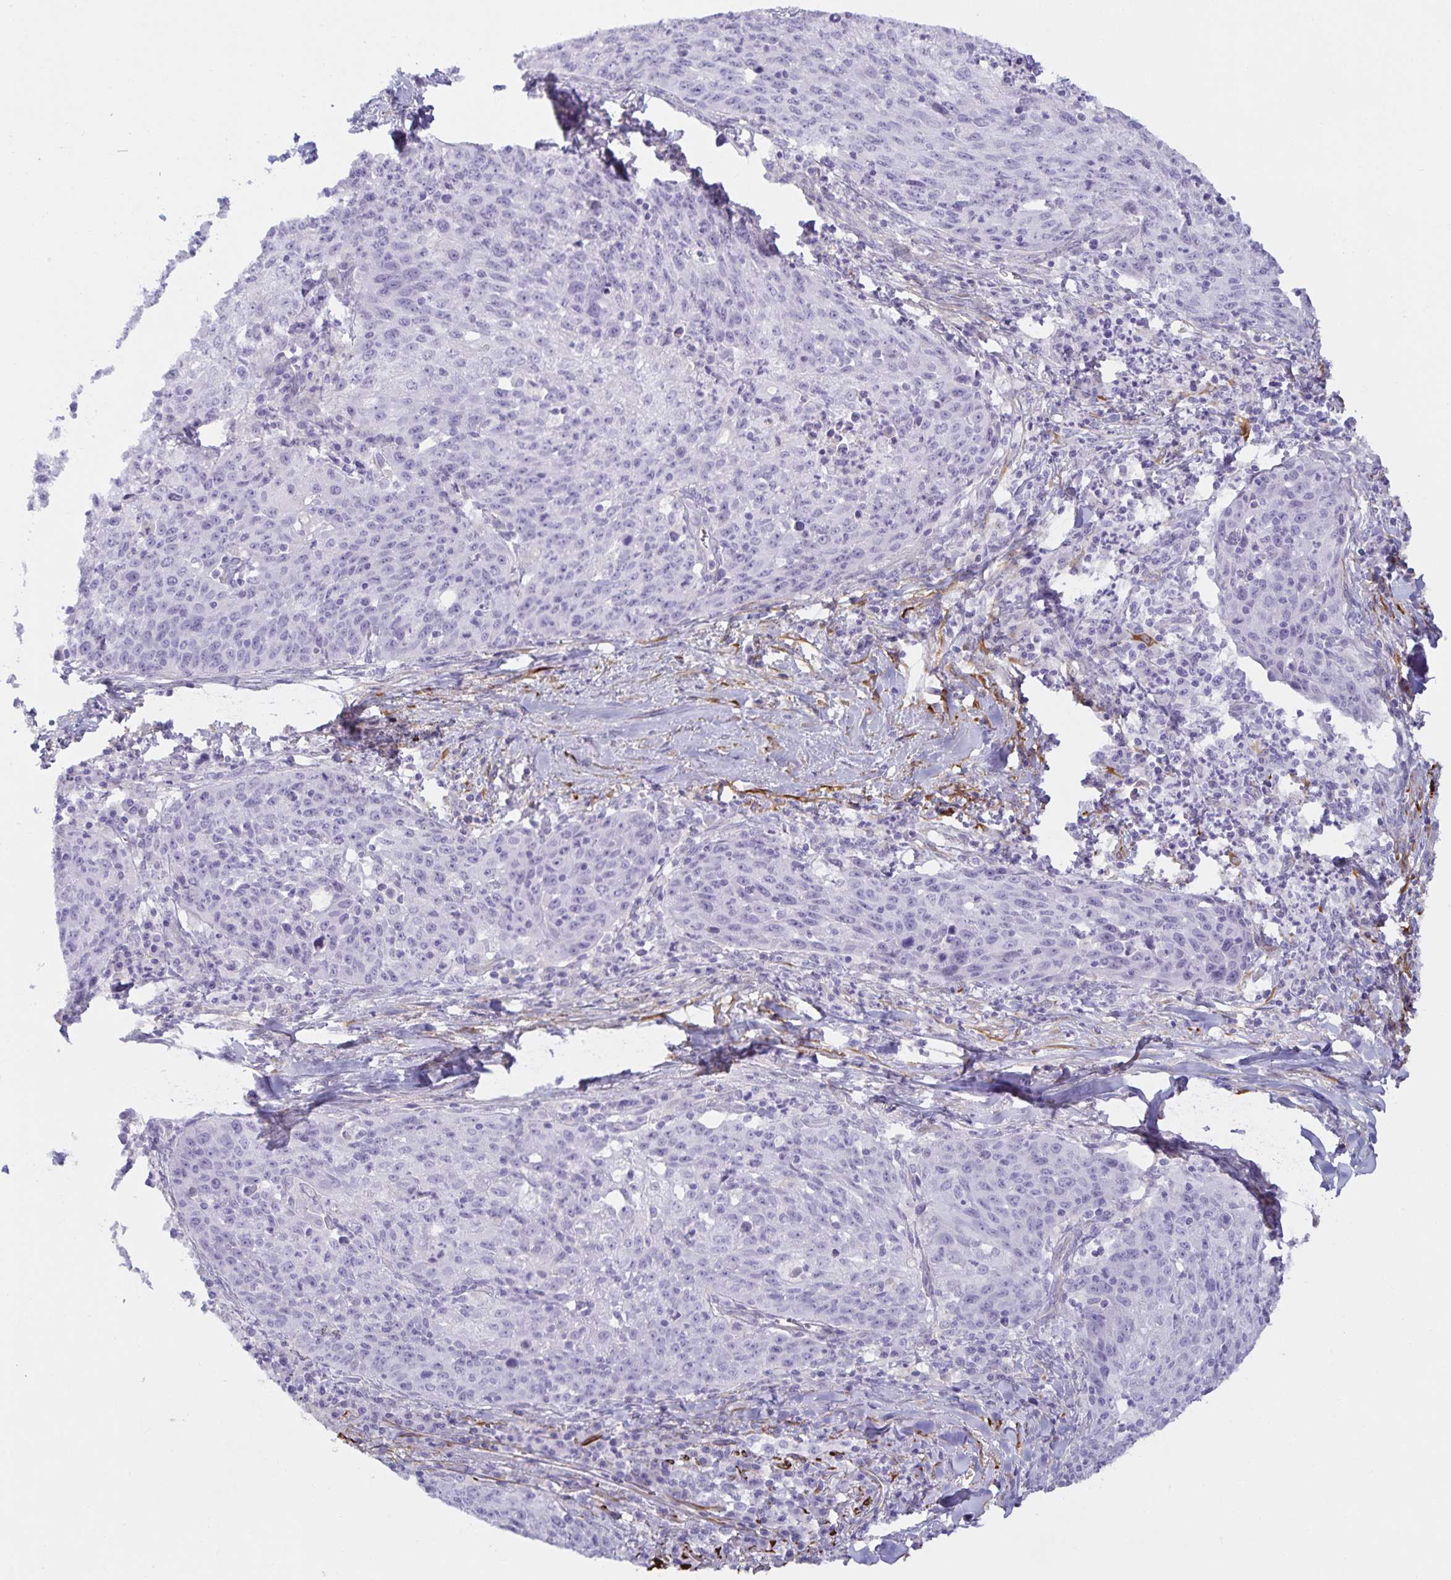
{"staining": {"intensity": "negative", "quantity": "none", "location": "none"}, "tissue": "lung cancer", "cell_type": "Tumor cells", "image_type": "cancer", "snomed": [{"axis": "morphology", "description": "Squamous cell carcinoma, NOS"}, {"axis": "morphology", "description": "Squamous cell carcinoma, metastatic, NOS"}, {"axis": "topography", "description": "Bronchus"}, {"axis": "topography", "description": "Lung"}], "caption": "This is a histopathology image of immunohistochemistry staining of lung squamous cell carcinoma, which shows no expression in tumor cells.", "gene": "SPAG4", "patient": {"sex": "male", "age": 62}}